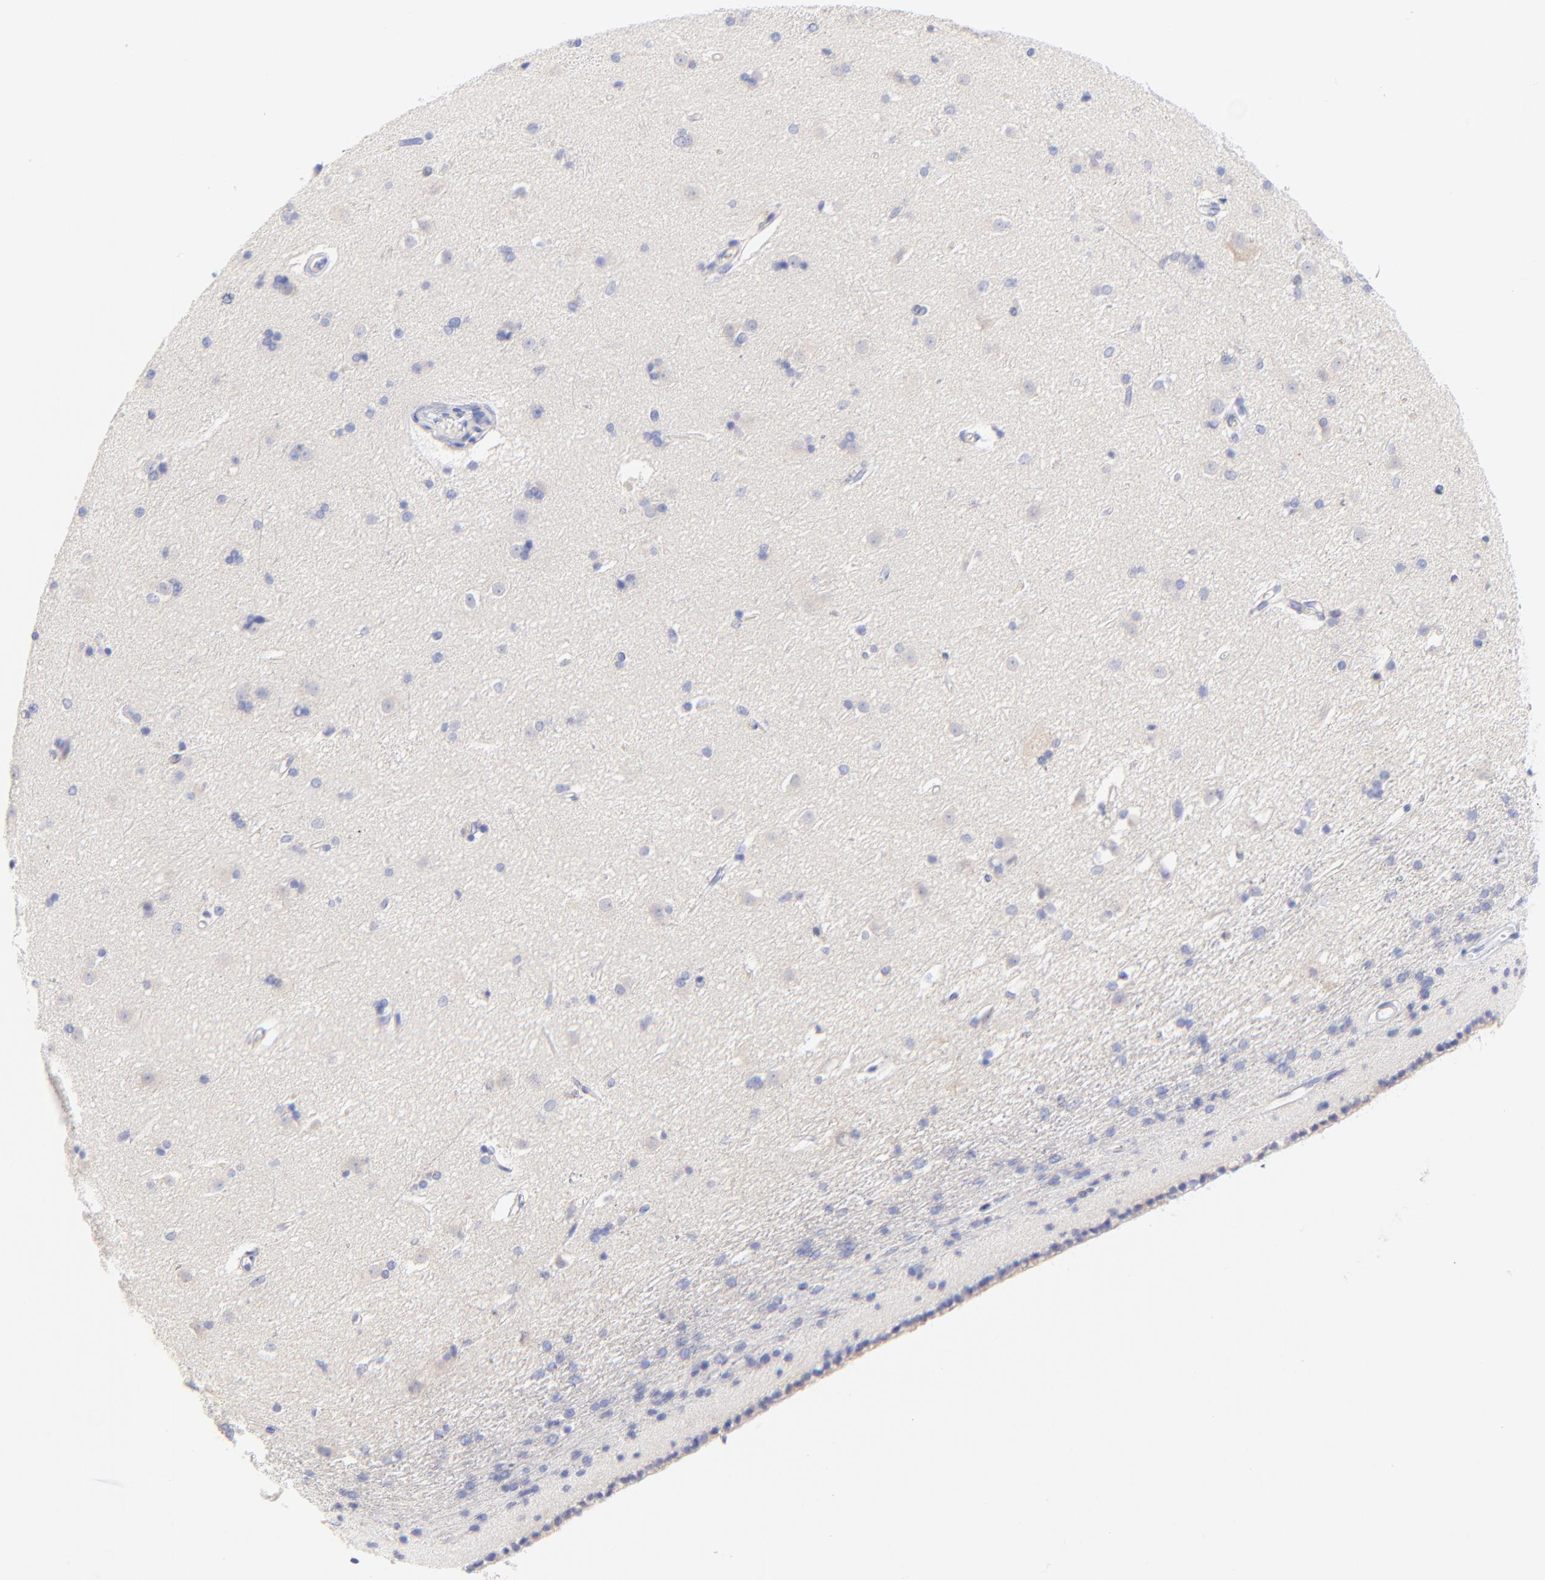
{"staining": {"intensity": "negative", "quantity": "none", "location": "none"}, "tissue": "caudate", "cell_type": "Glial cells", "image_type": "normal", "snomed": [{"axis": "morphology", "description": "Normal tissue, NOS"}, {"axis": "topography", "description": "Lateral ventricle wall"}], "caption": "Immunohistochemistry (IHC) of normal caudate reveals no expression in glial cells. The staining was performed using DAB to visualize the protein expression in brown, while the nuclei were stained in blue with hematoxylin (Magnification: 20x).", "gene": "EBP", "patient": {"sex": "female", "age": 19}}